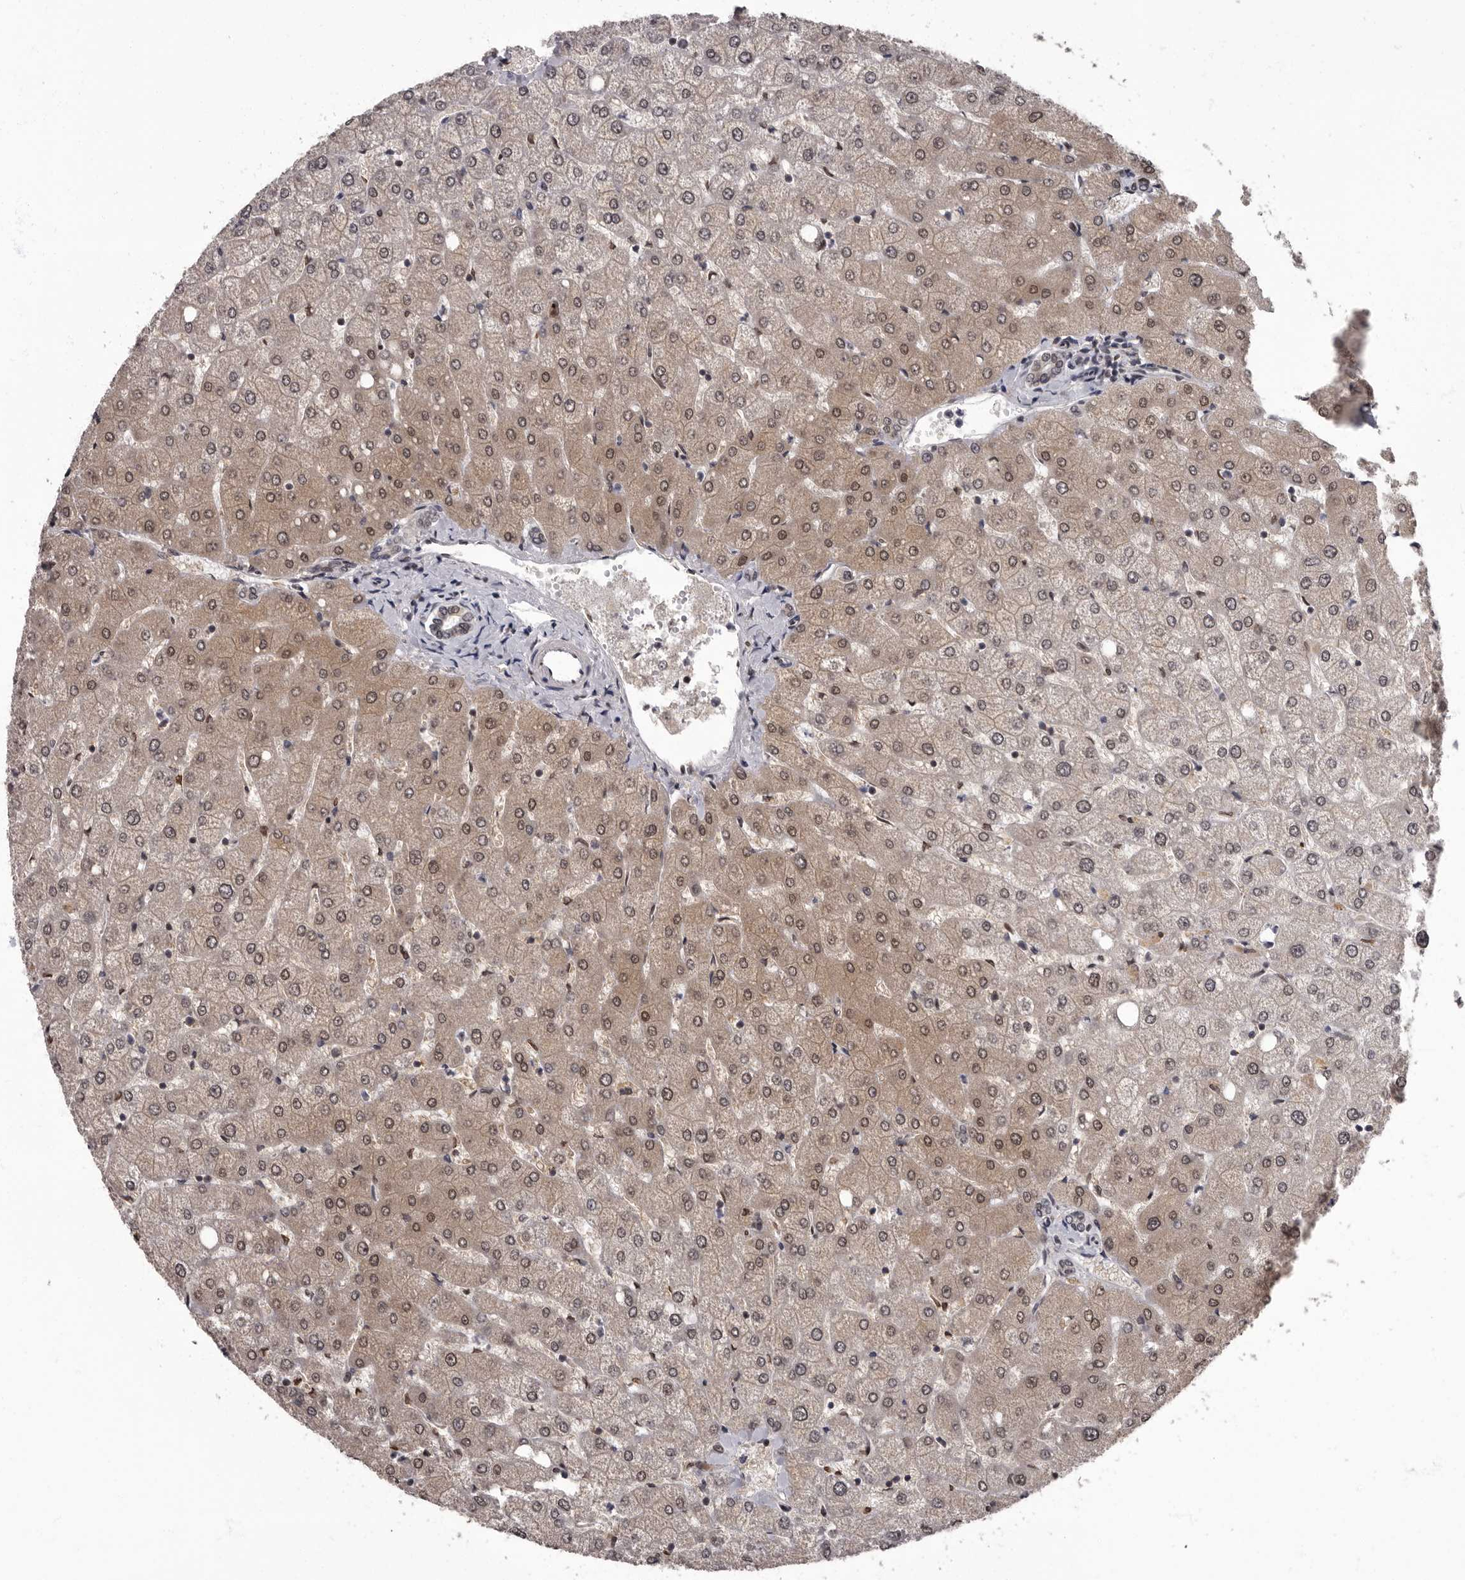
{"staining": {"intensity": "weak", "quantity": "25%-75%", "location": "nuclear"}, "tissue": "liver", "cell_type": "Cholangiocytes", "image_type": "normal", "snomed": [{"axis": "morphology", "description": "Normal tissue, NOS"}, {"axis": "topography", "description": "Liver"}], "caption": "Brown immunohistochemical staining in benign human liver displays weak nuclear positivity in approximately 25%-75% of cholangiocytes. (Brightfield microscopy of DAB IHC at high magnification).", "gene": "C1orf50", "patient": {"sex": "female", "age": 54}}